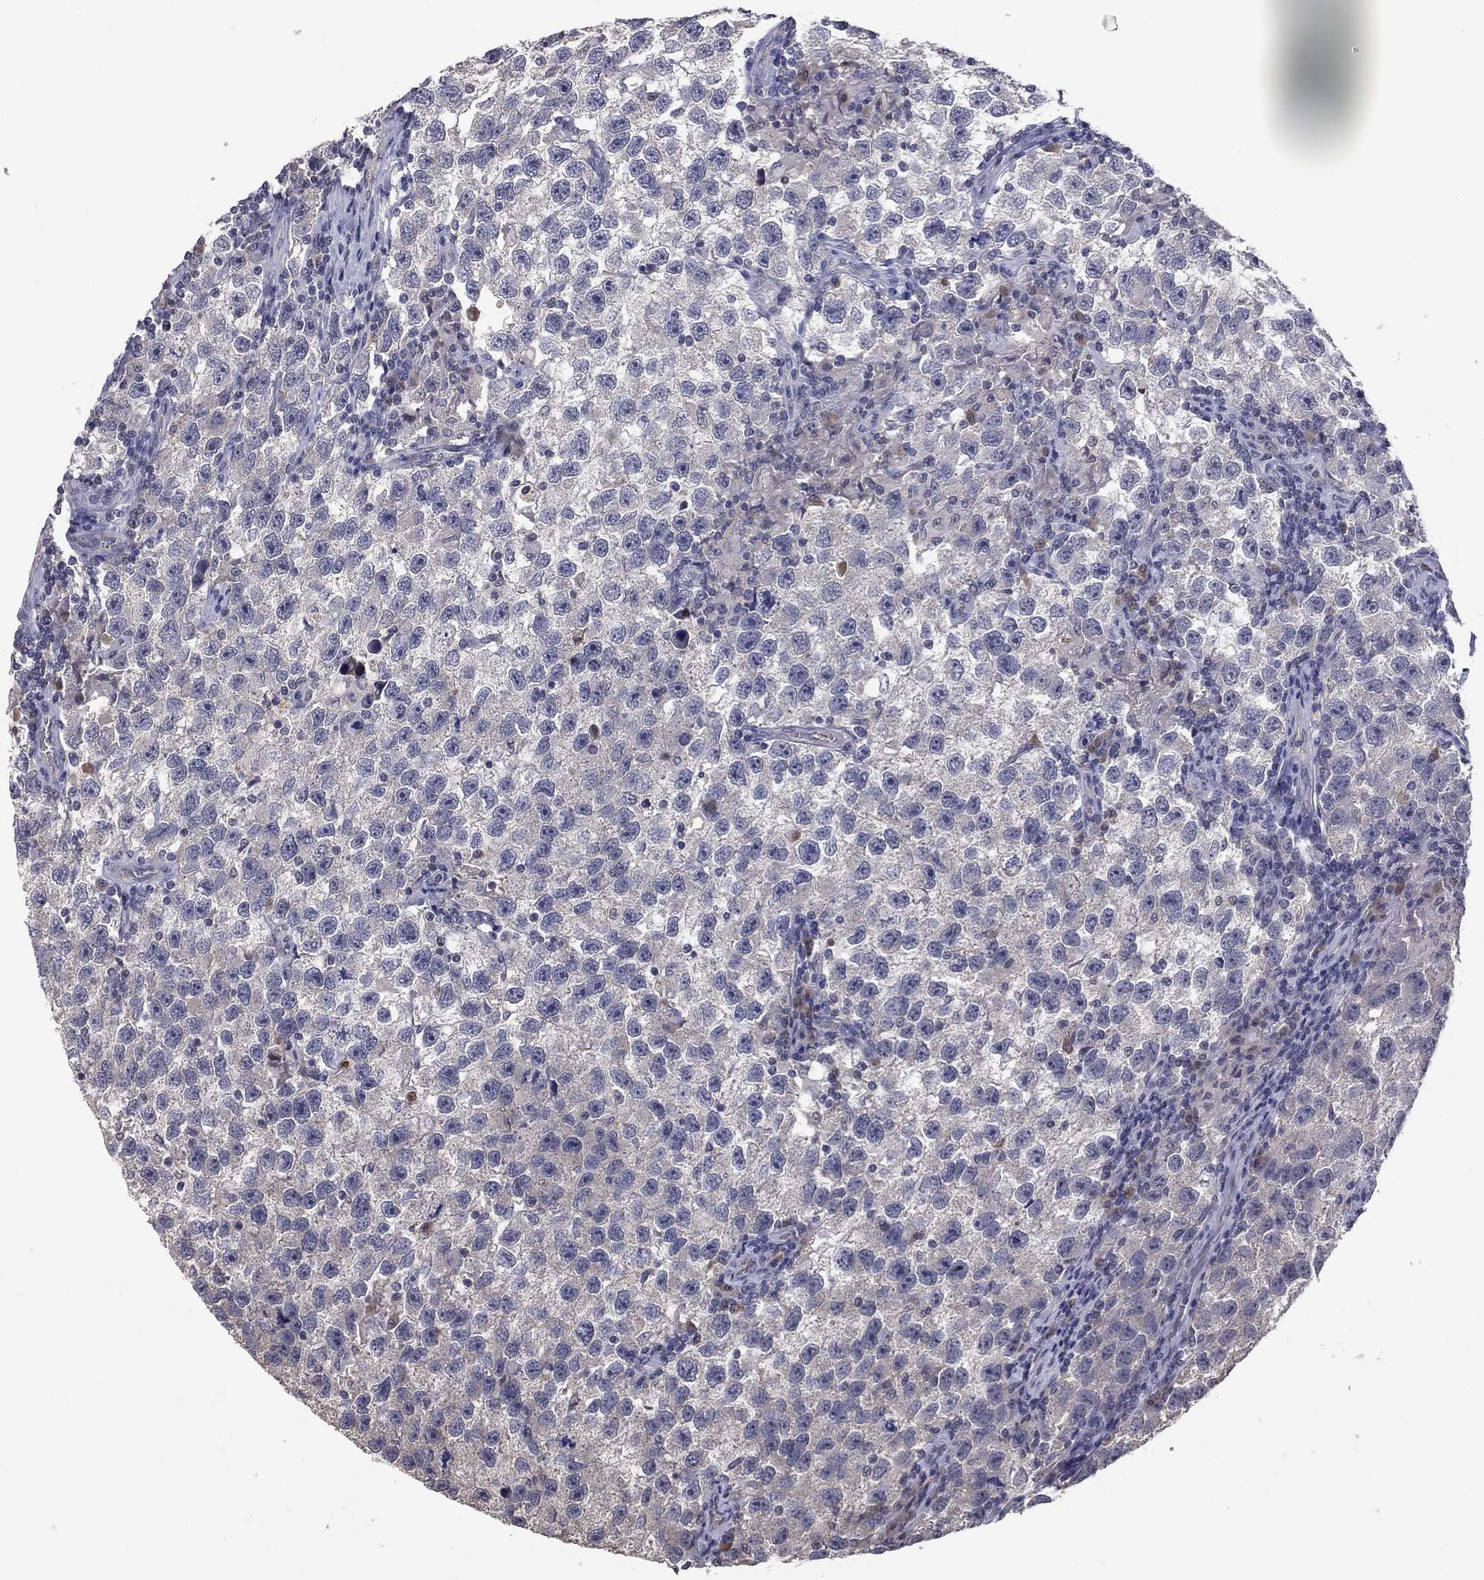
{"staining": {"intensity": "negative", "quantity": "none", "location": "none"}, "tissue": "testis cancer", "cell_type": "Tumor cells", "image_type": "cancer", "snomed": [{"axis": "morphology", "description": "Seminoma, NOS"}, {"axis": "topography", "description": "Testis"}], "caption": "This is a micrograph of IHC staining of testis cancer (seminoma), which shows no expression in tumor cells. (Brightfield microscopy of DAB immunohistochemistry at high magnification).", "gene": "DSG4", "patient": {"sex": "male", "age": 26}}